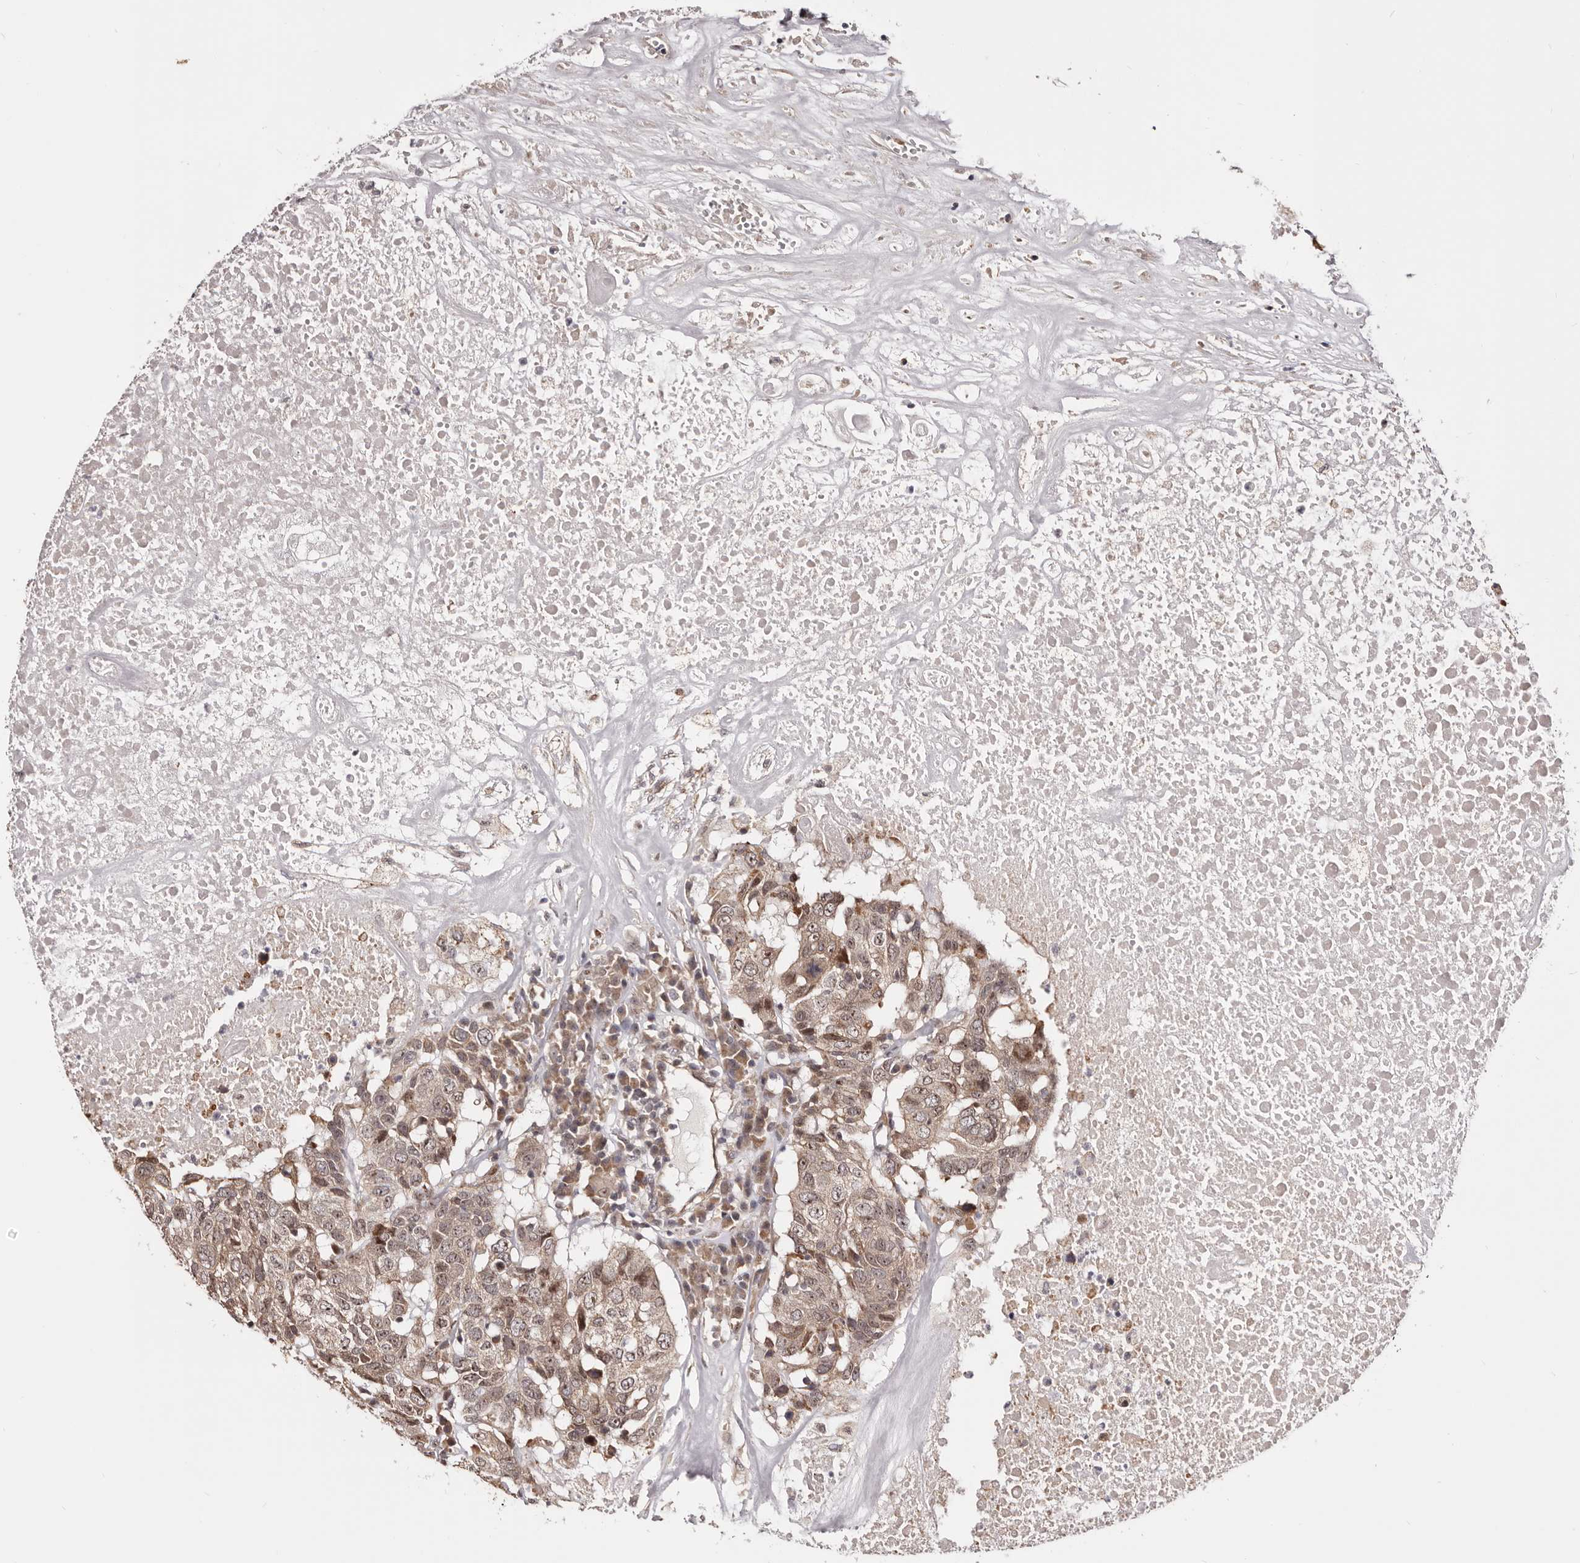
{"staining": {"intensity": "moderate", "quantity": ">75%", "location": "cytoplasmic/membranous,nuclear"}, "tissue": "head and neck cancer", "cell_type": "Tumor cells", "image_type": "cancer", "snomed": [{"axis": "morphology", "description": "Squamous cell carcinoma, NOS"}, {"axis": "topography", "description": "Head-Neck"}], "caption": "DAB immunohistochemical staining of head and neck squamous cell carcinoma shows moderate cytoplasmic/membranous and nuclear protein staining in about >75% of tumor cells.", "gene": "NOL12", "patient": {"sex": "male", "age": 66}}